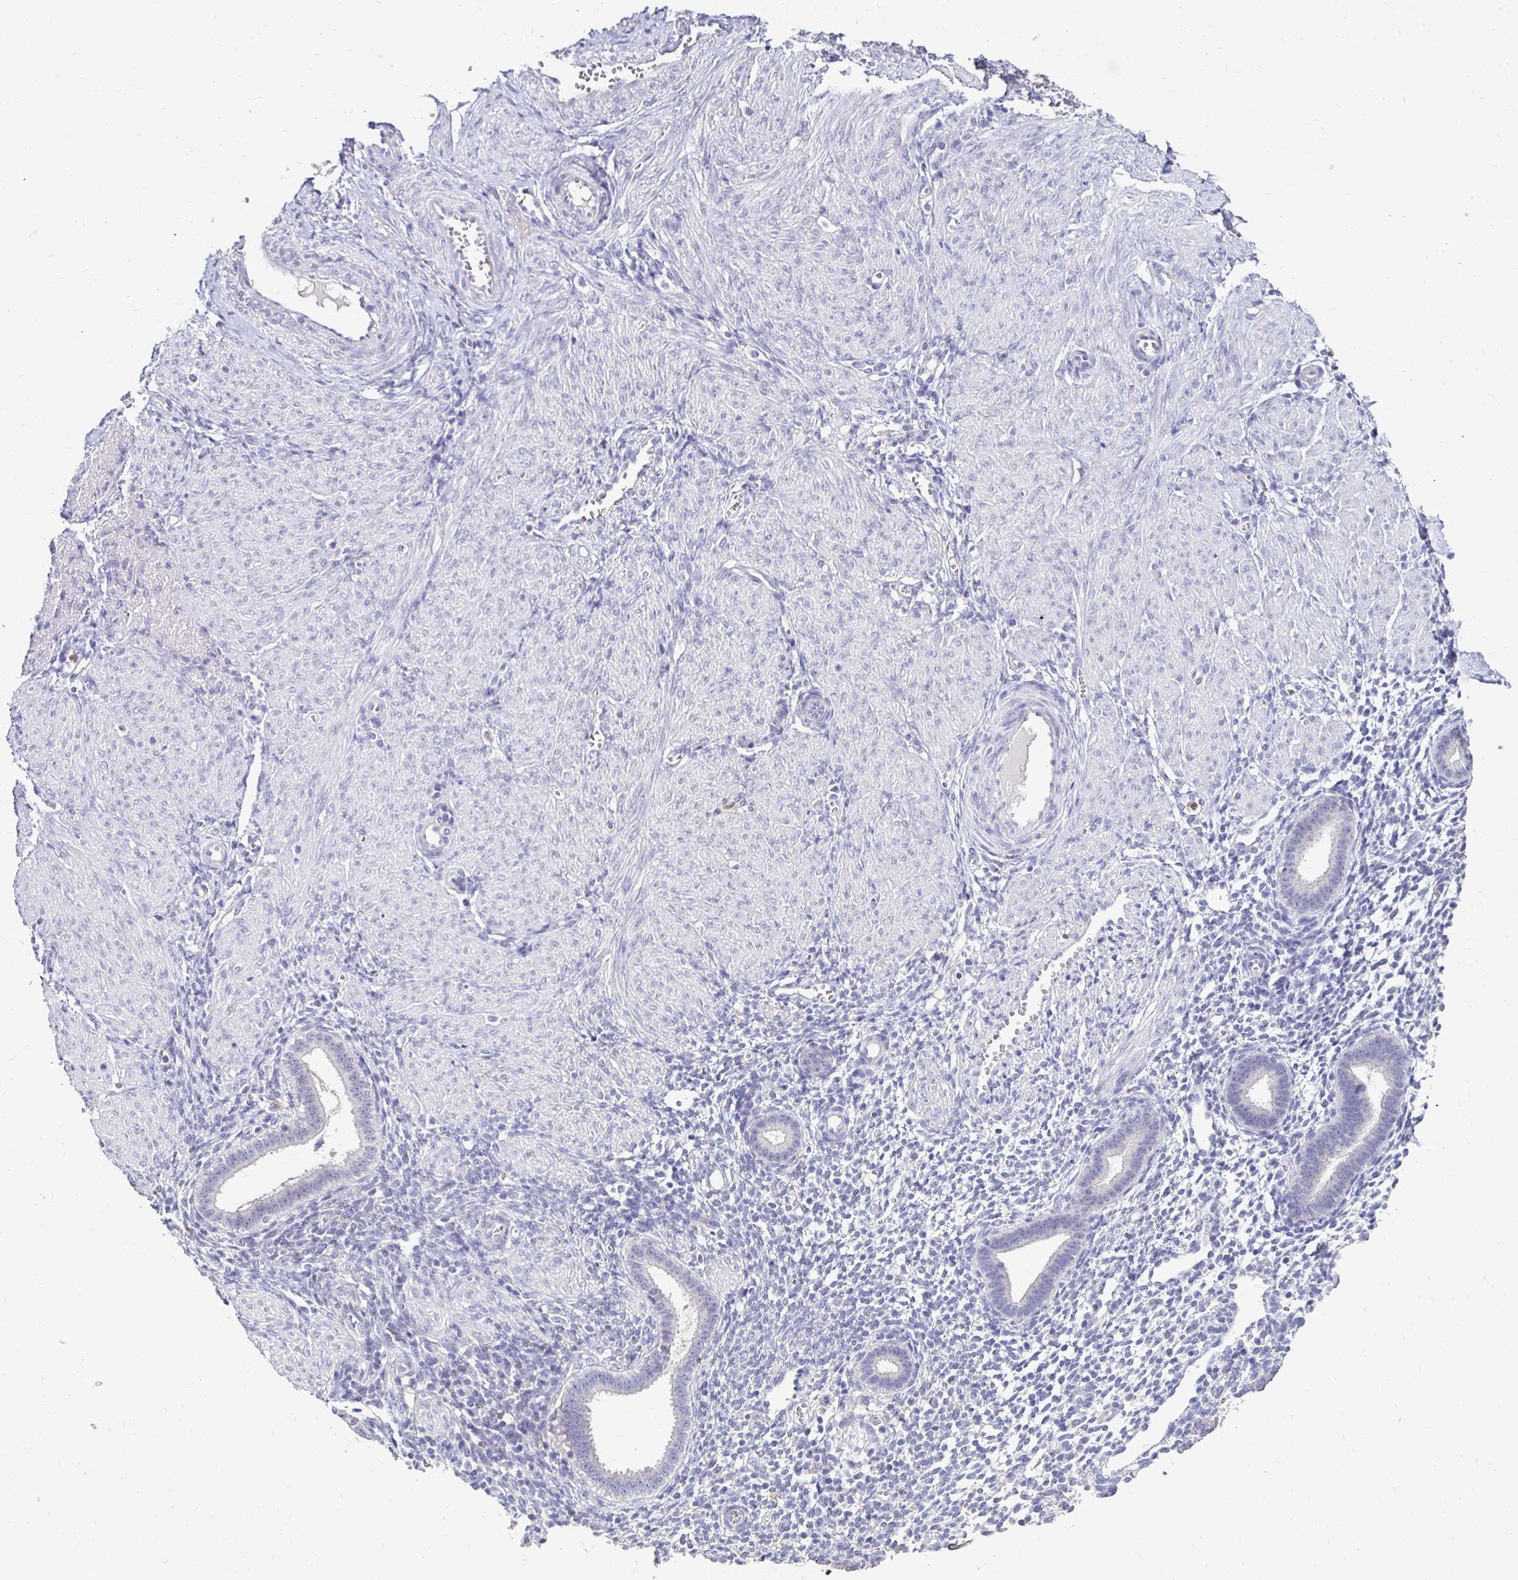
{"staining": {"intensity": "negative", "quantity": "none", "location": "none"}, "tissue": "endometrium", "cell_type": "Cells in endometrial stroma", "image_type": "normal", "snomed": [{"axis": "morphology", "description": "Normal tissue, NOS"}, {"axis": "topography", "description": "Endometrium"}], "caption": "An immunohistochemistry (IHC) image of normal endometrium is shown. There is no staining in cells in endometrial stroma of endometrium.", "gene": "GK2", "patient": {"sex": "female", "age": 36}}